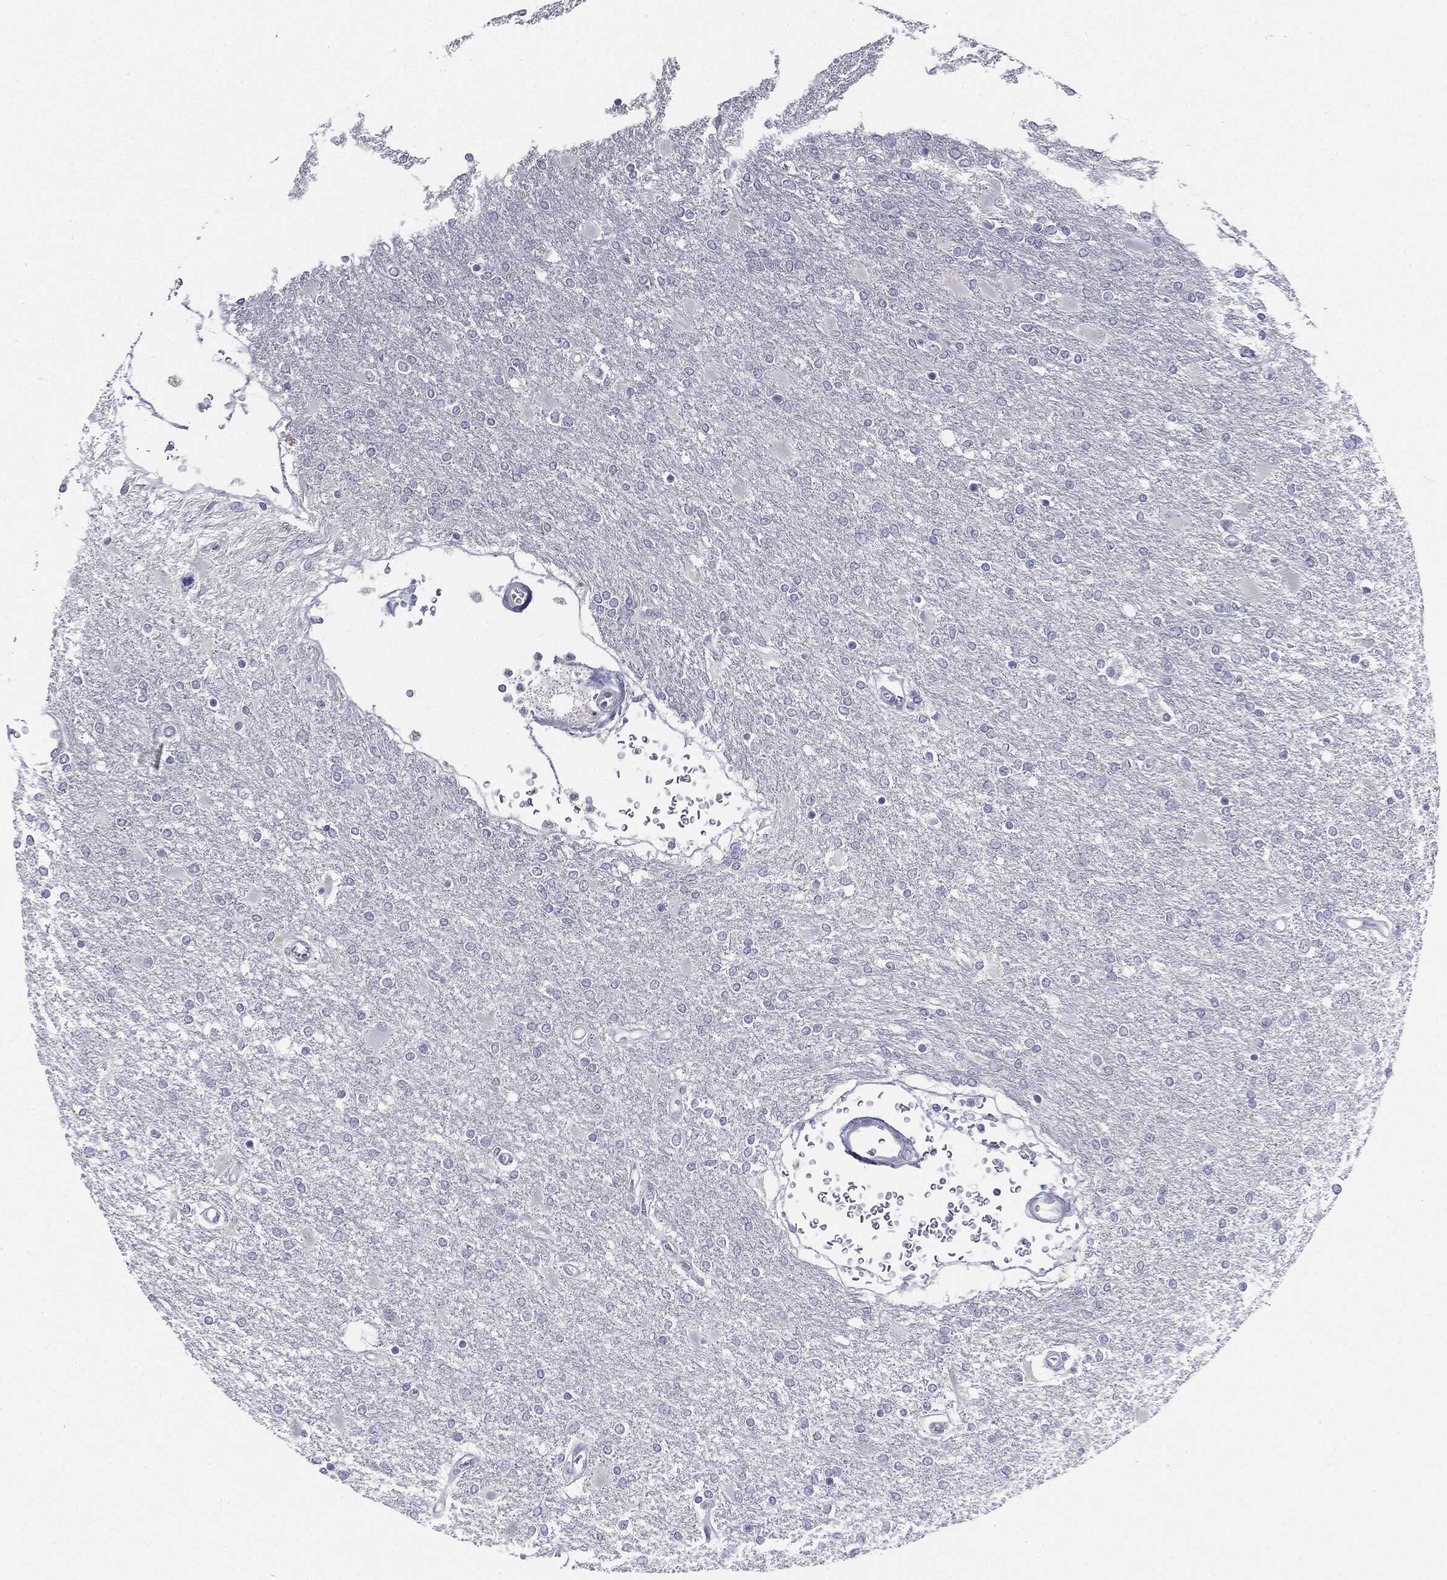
{"staining": {"intensity": "negative", "quantity": "none", "location": "none"}, "tissue": "glioma", "cell_type": "Tumor cells", "image_type": "cancer", "snomed": [{"axis": "morphology", "description": "Glioma, malignant, High grade"}, {"axis": "topography", "description": "Cerebral cortex"}], "caption": "IHC of glioma demonstrates no staining in tumor cells.", "gene": "CGB1", "patient": {"sex": "male", "age": 79}}